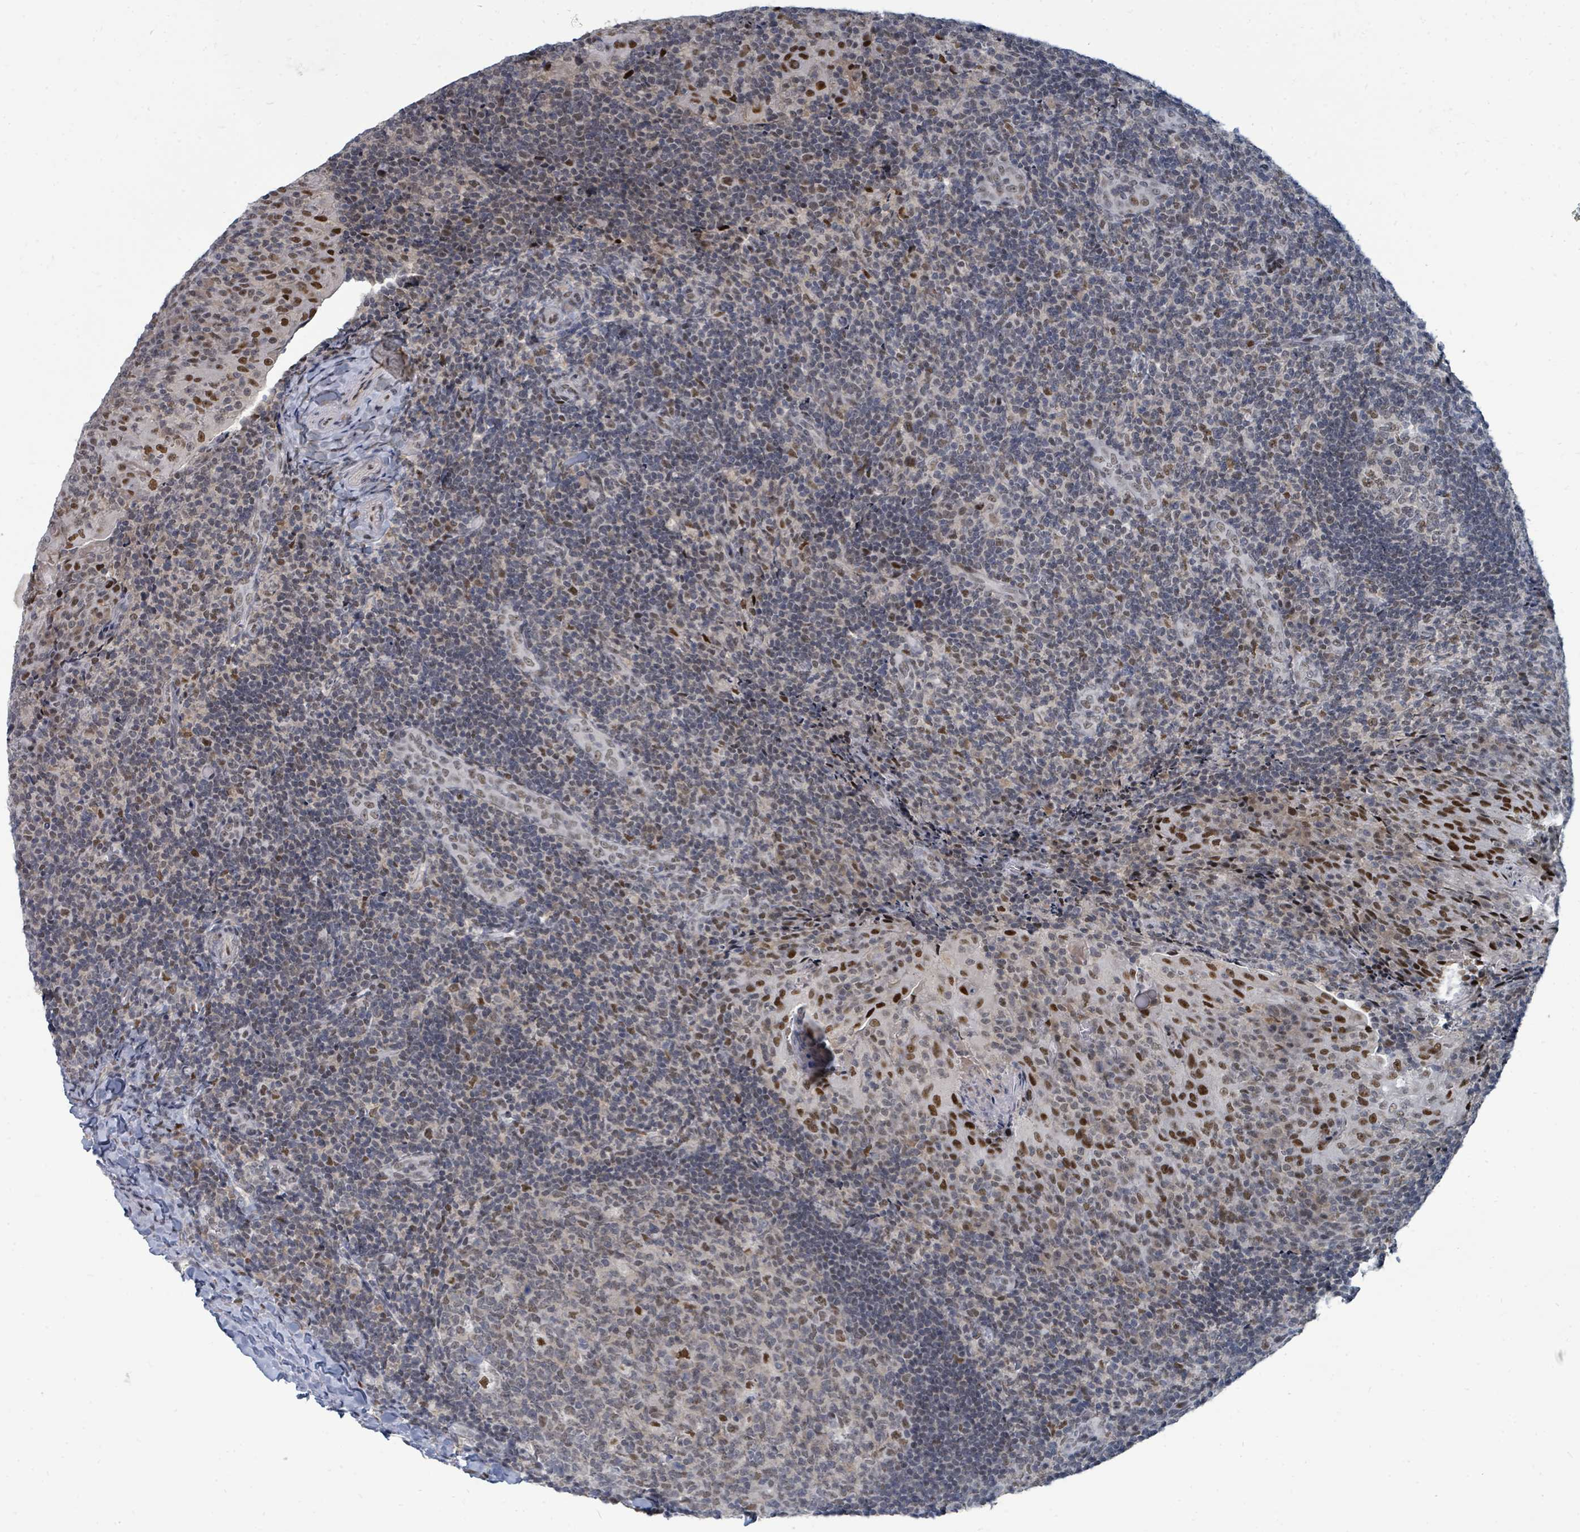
{"staining": {"intensity": "moderate", "quantity": "<25%", "location": "nuclear"}, "tissue": "tonsil", "cell_type": "Germinal center cells", "image_type": "normal", "snomed": [{"axis": "morphology", "description": "Normal tissue, NOS"}, {"axis": "topography", "description": "Tonsil"}], "caption": "Germinal center cells display moderate nuclear positivity in approximately <25% of cells in benign tonsil. The staining is performed using DAB (3,3'-diaminobenzidine) brown chromogen to label protein expression. The nuclei are counter-stained blue using hematoxylin.", "gene": "UCK1", "patient": {"sex": "male", "age": 17}}